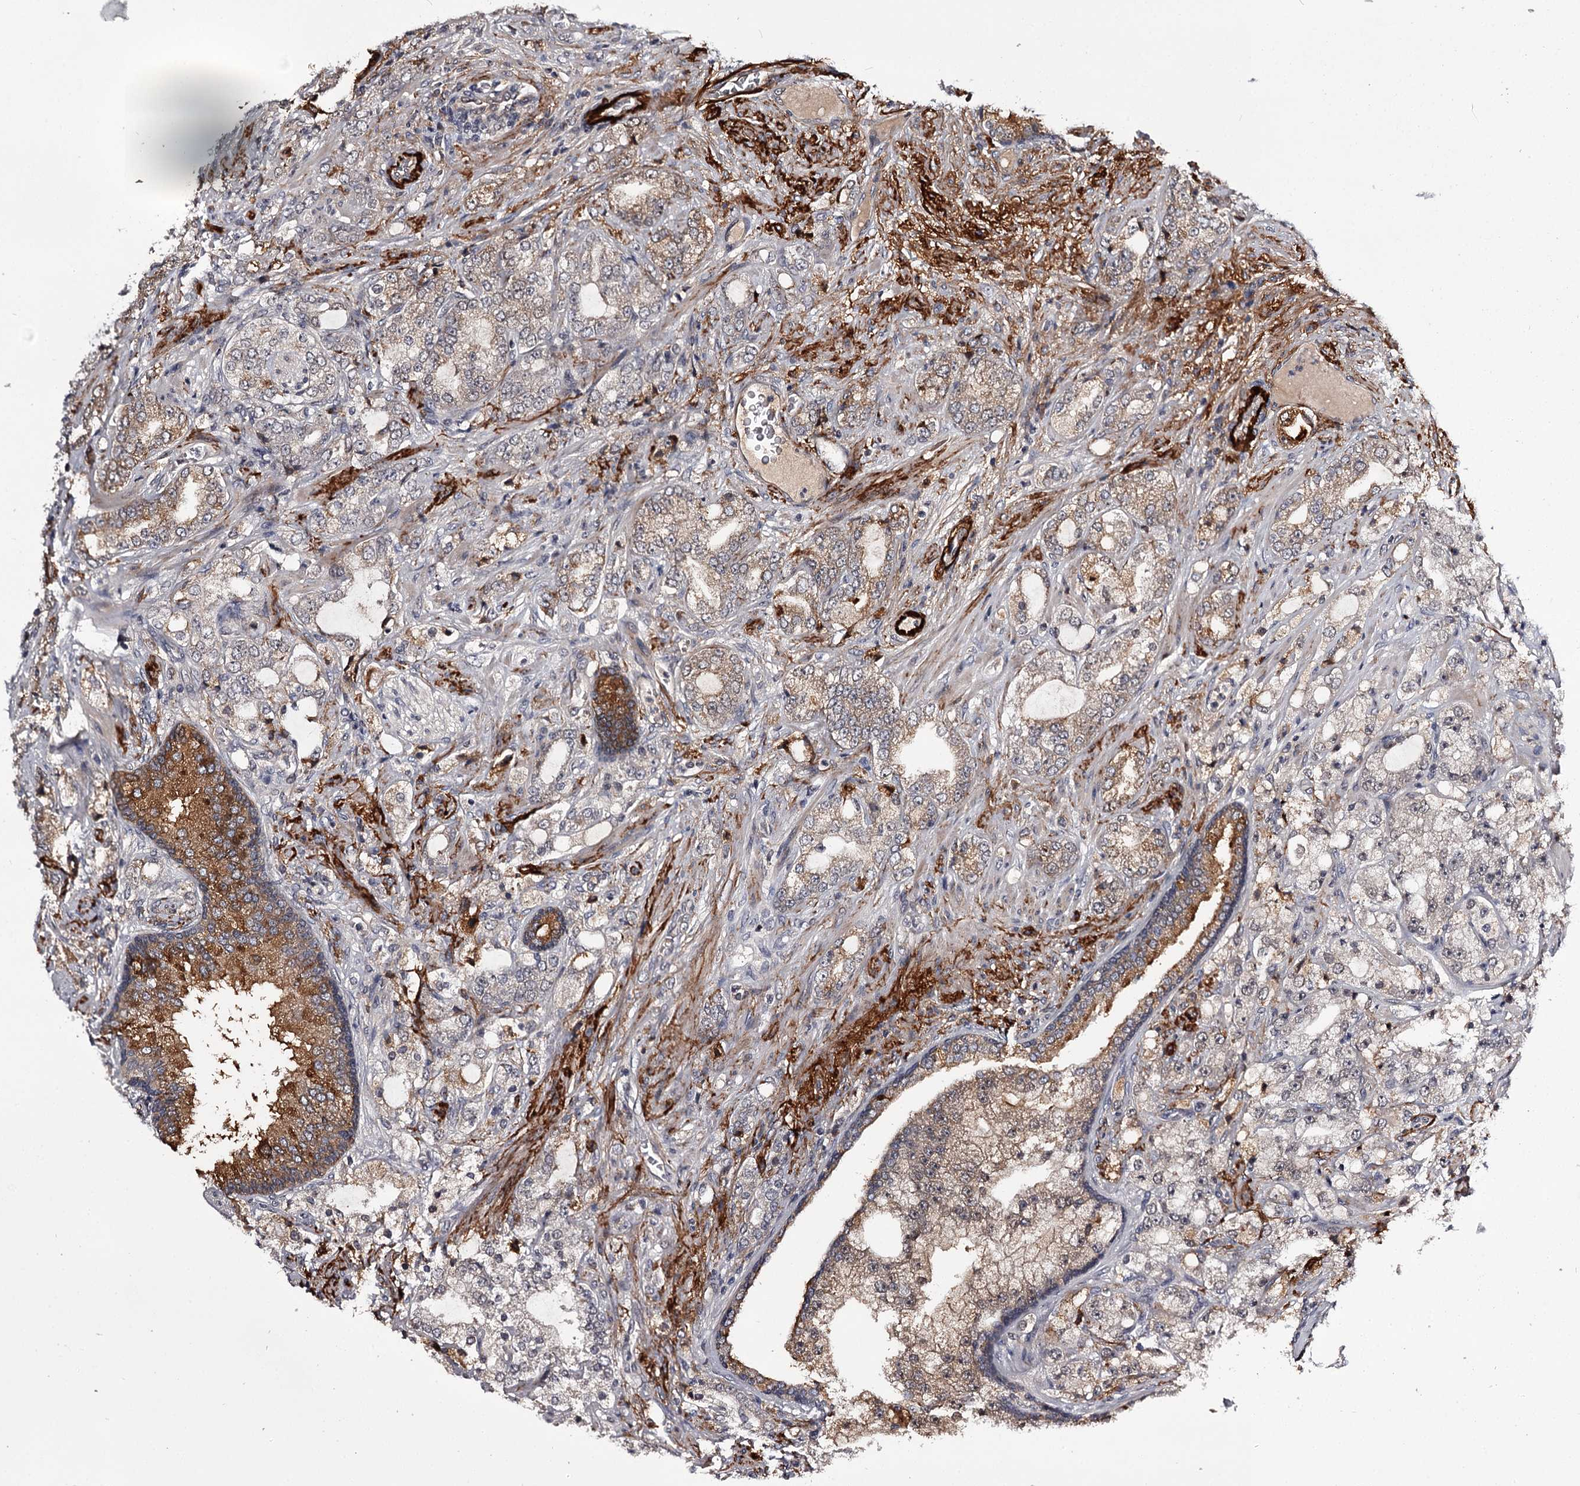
{"staining": {"intensity": "moderate", "quantity": "25%-75%", "location": "cytoplasmic/membranous"}, "tissue": "prostate cancer", "cell_type": "Tumor cells", "image_type": "cancer", "snomed": [{"axis": "morphology", "description": "Adenocarcinoma, High grade"}, {"axis": "topography", "description": "Prostate"}], "caption": "Prostate cancer (adenocarcinoma (high-grade)) was stained to show a protein in brown. There is medium levels of moderate cytoplasmic/membranous staining in approximately 25%-75% of tumor cells. Immunohistochemistry (ihc) stains the protein of interest in brown and the nuclei are stained blue.", "gene": "CWF19L2", "patient": {"sex": "male", "age": 64}}